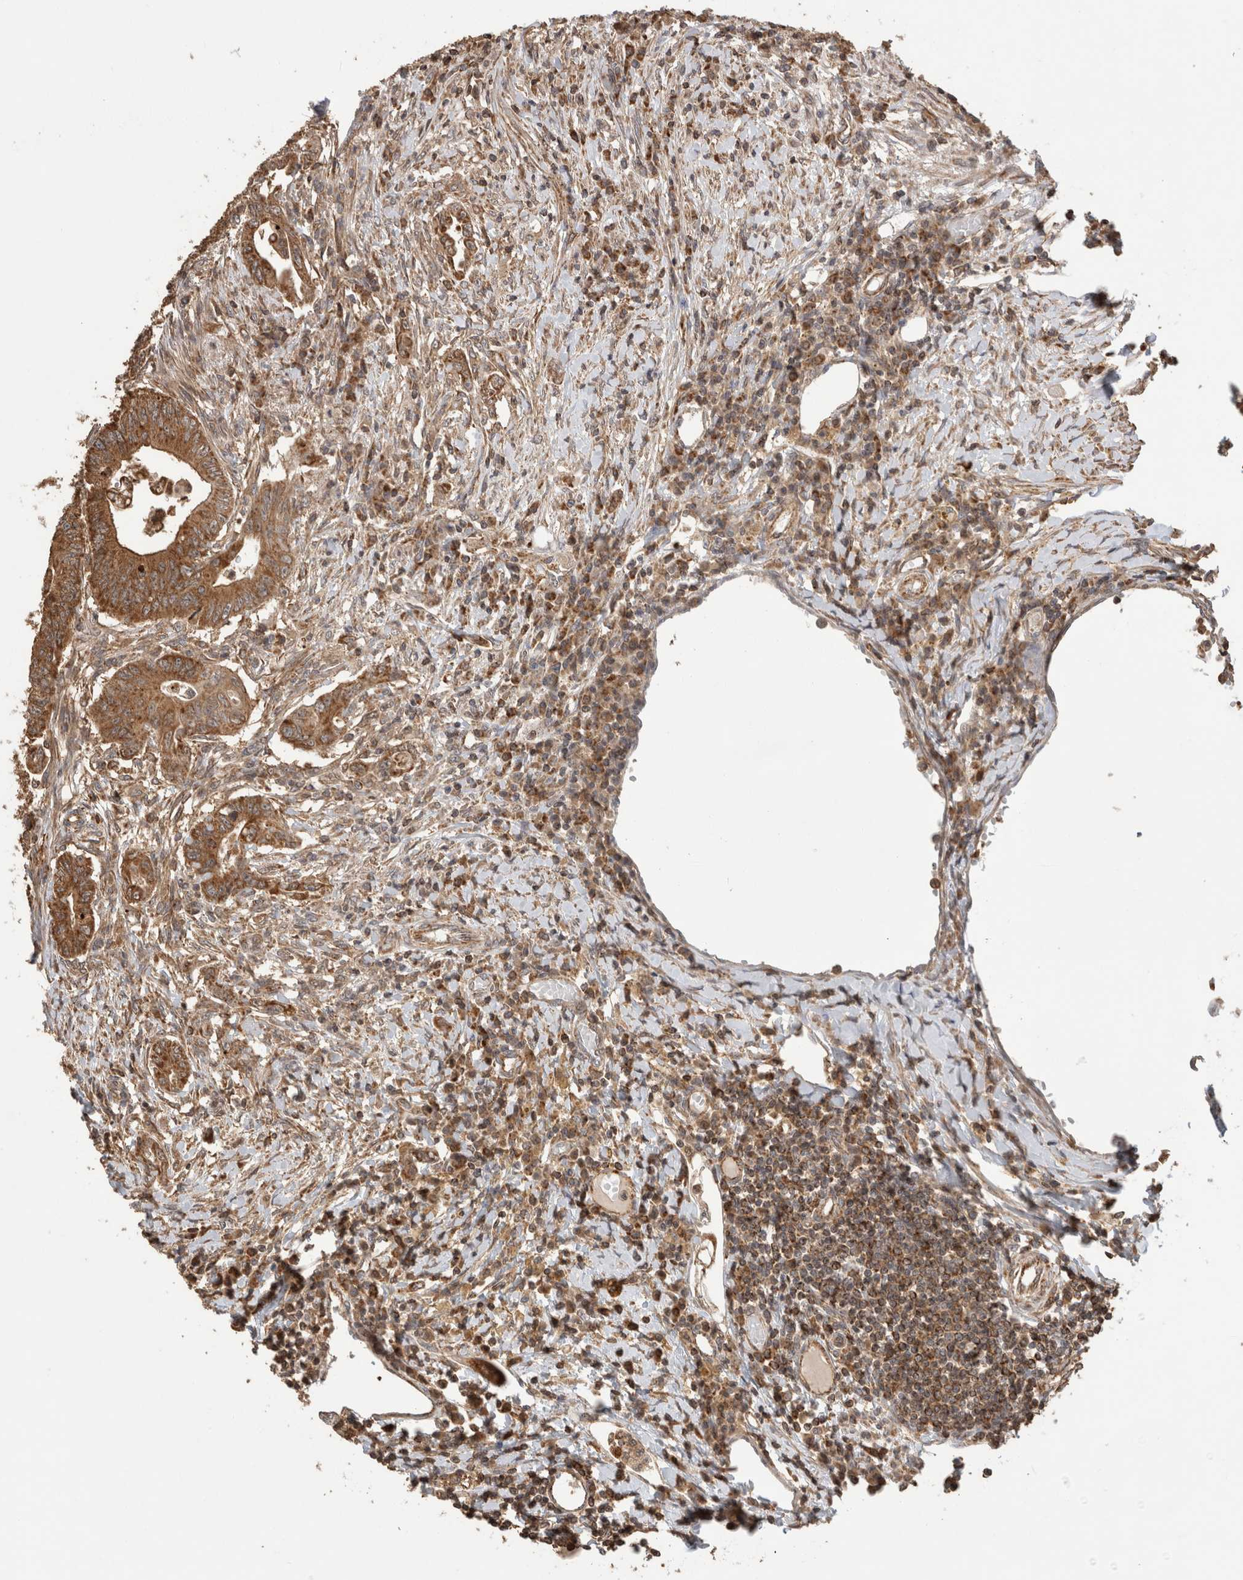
{"staining": {"intensity": "strong", "quantity": ">75%", "location": "cytoplasmic/membranous"}, "tissue": "colorectal cancer", "cell_type": "Tumor cells", "image_type": "cancer", "snomed": [{"axis": "morphology", "description": "Adenoma, NOS"}, {"axis": "morphology", "description": "Adenocarcinoma, NOS"}, {"axis": "topography", "description": "Colon"}], "caption": "Immunohistochemical staining of adenoma (colorectal) reveals high levels of strong cytoplasmic/membranous positivity in approximately >75% of tumor cells. (DAB = brown stain, brightfield microscopy at high magnification).", "gene": "IMMP2L", "patient": {"sex": "male", "age": 79}}